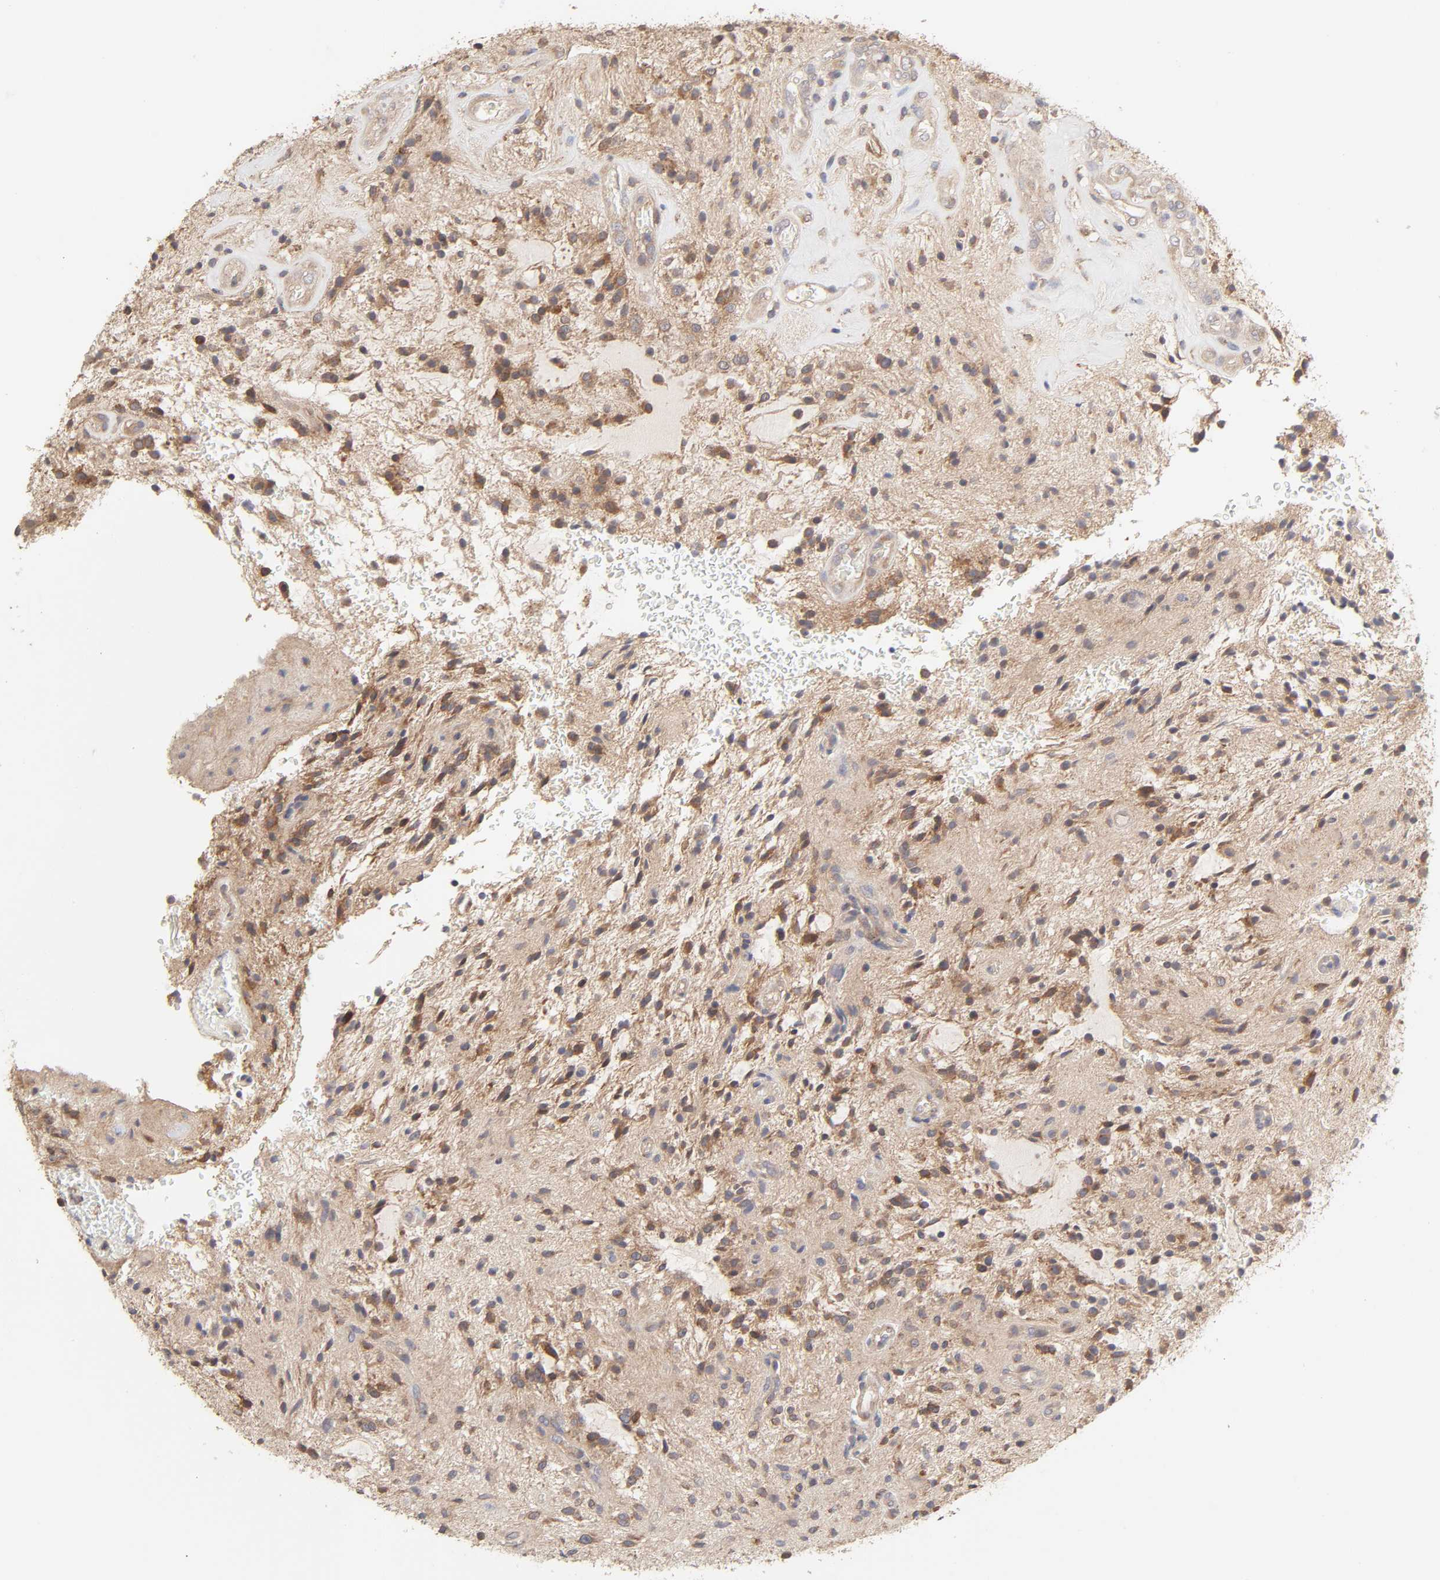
{"staining": {"intensity": "moderate", "quantity": ">75%", "location": "cytoplasmic/membranous"}, "tissue": "glioma", "cell_type": "Tumor cells", "image_type": "cancer", "snomed": [{"axis": "morphology", "description": "Glioma, malignant, NOS"}, {"axis": "topography", "description": "Cerebellum"}], "caption": "About >75% of tumor cells in glioma show moderate cytoplasmic/membranous protein staining as visualized by brown immunohistochemical staining.", "gene": "AP1G2", "patient": {"sex": "female", "age": 10}}